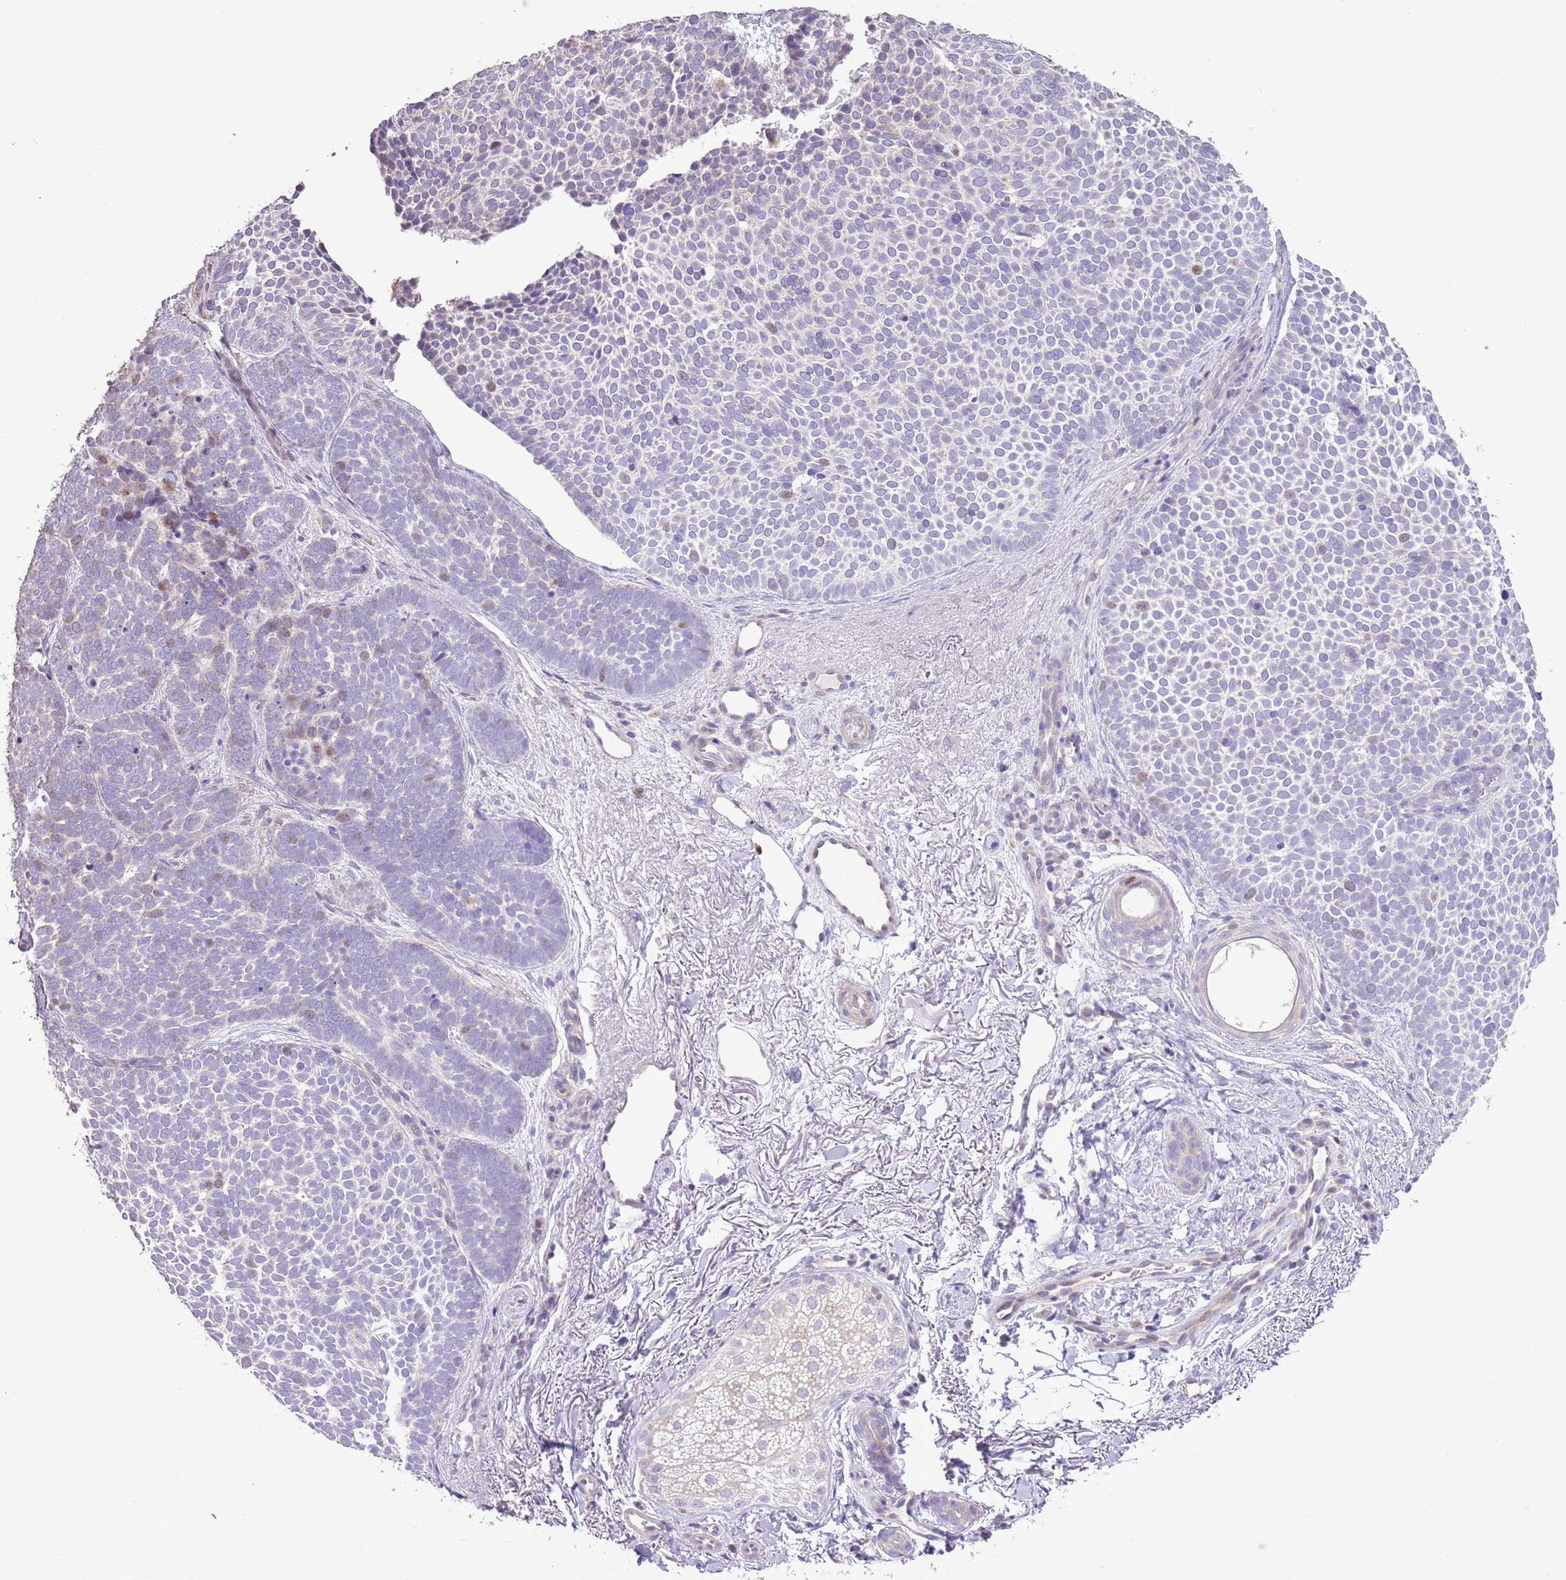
{"staining": {"intensity": "weak", "quantity": "<25%", "location": "nuclear"}, "tissue": "skin cancer", "cell_type": "Tumor cells", "image_type": "cancer", "snomed": [{"axis": "morphology", "description": "Basal cell carcinoma"}, {"axis": "topography", "description": "Skin"}], "caption": "There is no significant staining in tumor cells of skin cancer. (Immunohistochemistry, brightfield microscopy, high magnification).", "gene": "GMNN", "patient": {"sex": "female", "age": 77}}